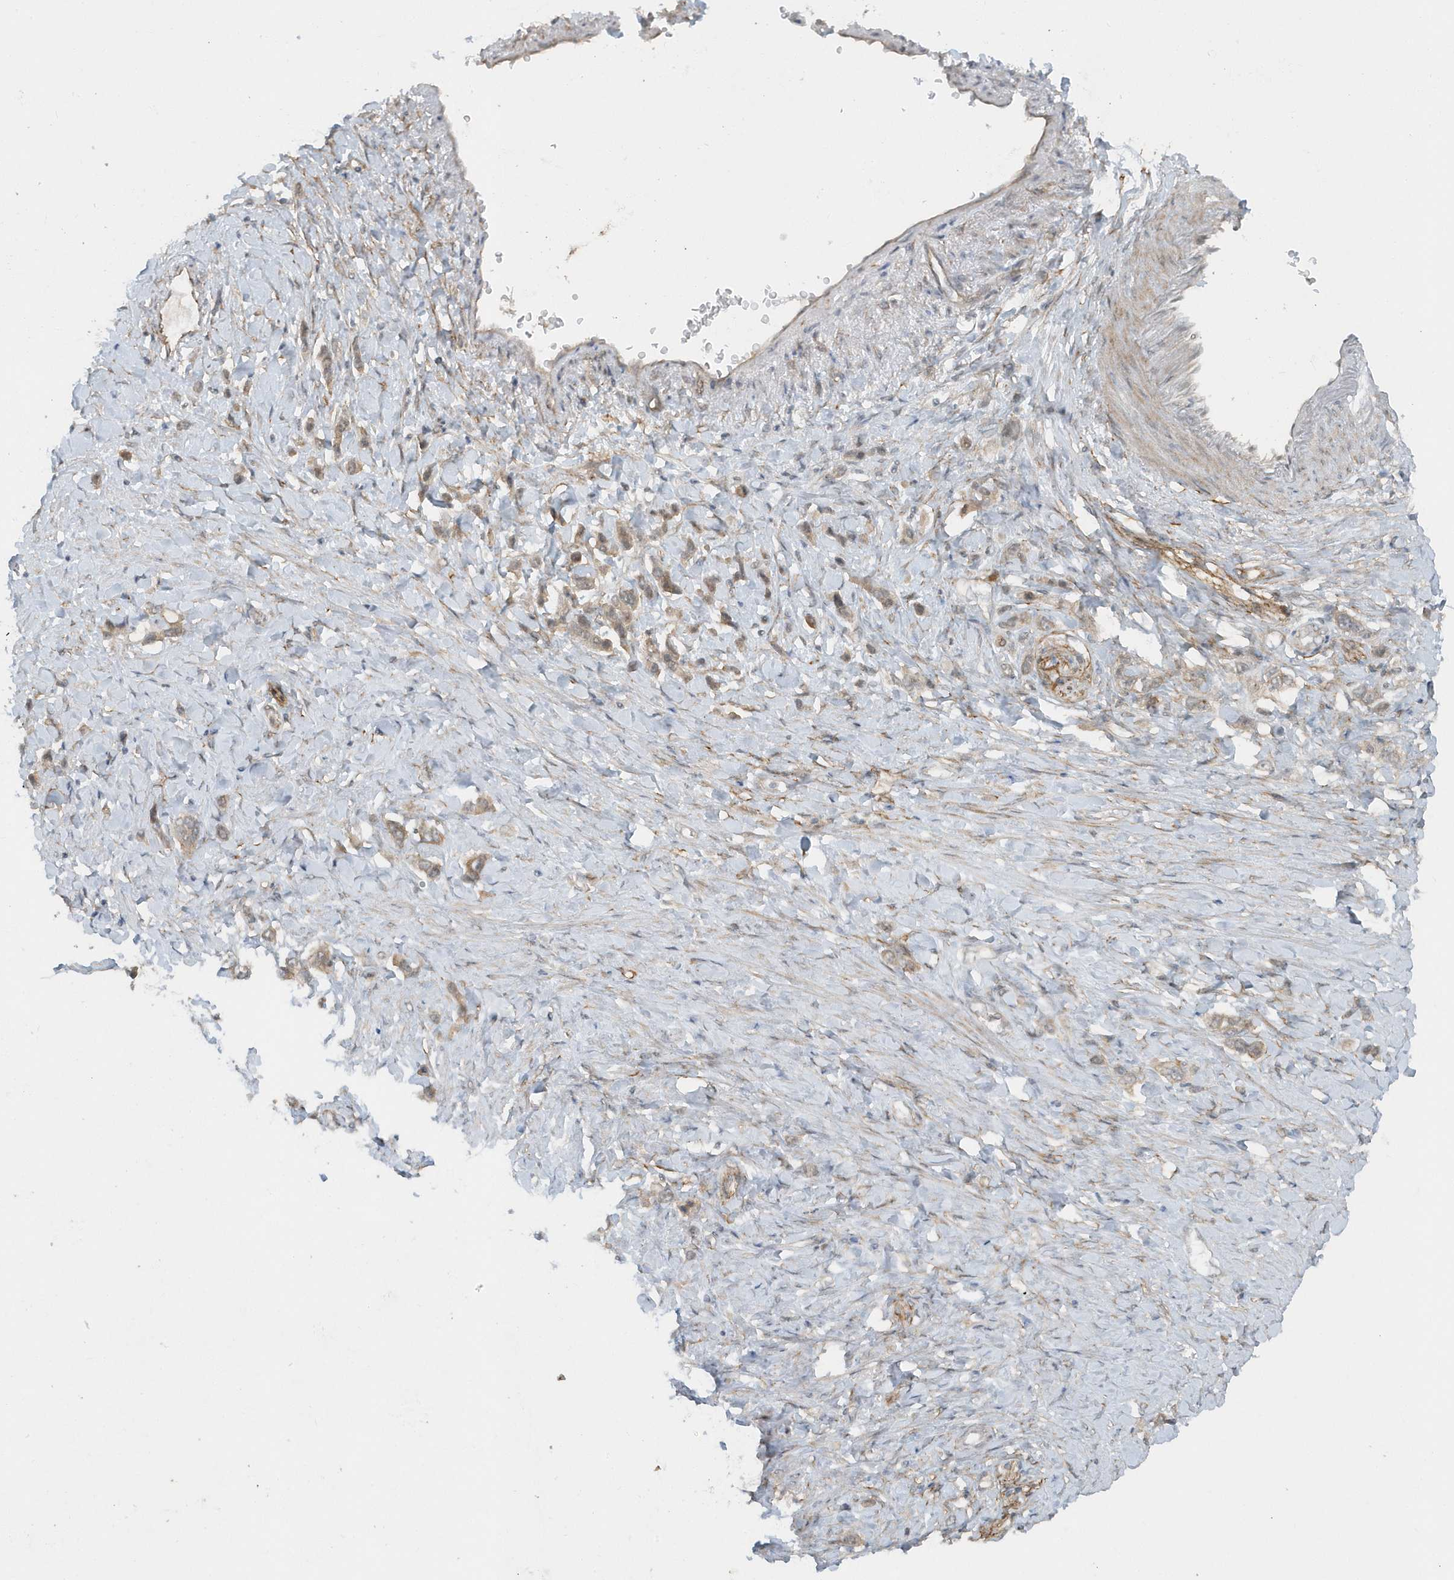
{"staining": {"intensity": "weak", "quantity": ">75%", "location": "cytoplasmic/membranous"}, "tissue": "stomach cancer", "cell_type": "Tumor cells", "image_type": "cancer", "snomed": [{"axis": "morphology", "description": "Adenocarcinoma, NOS"}, {"axis": "topography", "description": "Stomach"}], "caption": "Immunohistochemistry (DAB) staining of human stomach cancer shows weak cytoplasmic/membranous protein positivity in approximately >75% of tumor cells.", "gene": "PARD3B", "patient": {"sex": "female", "age": 65}}